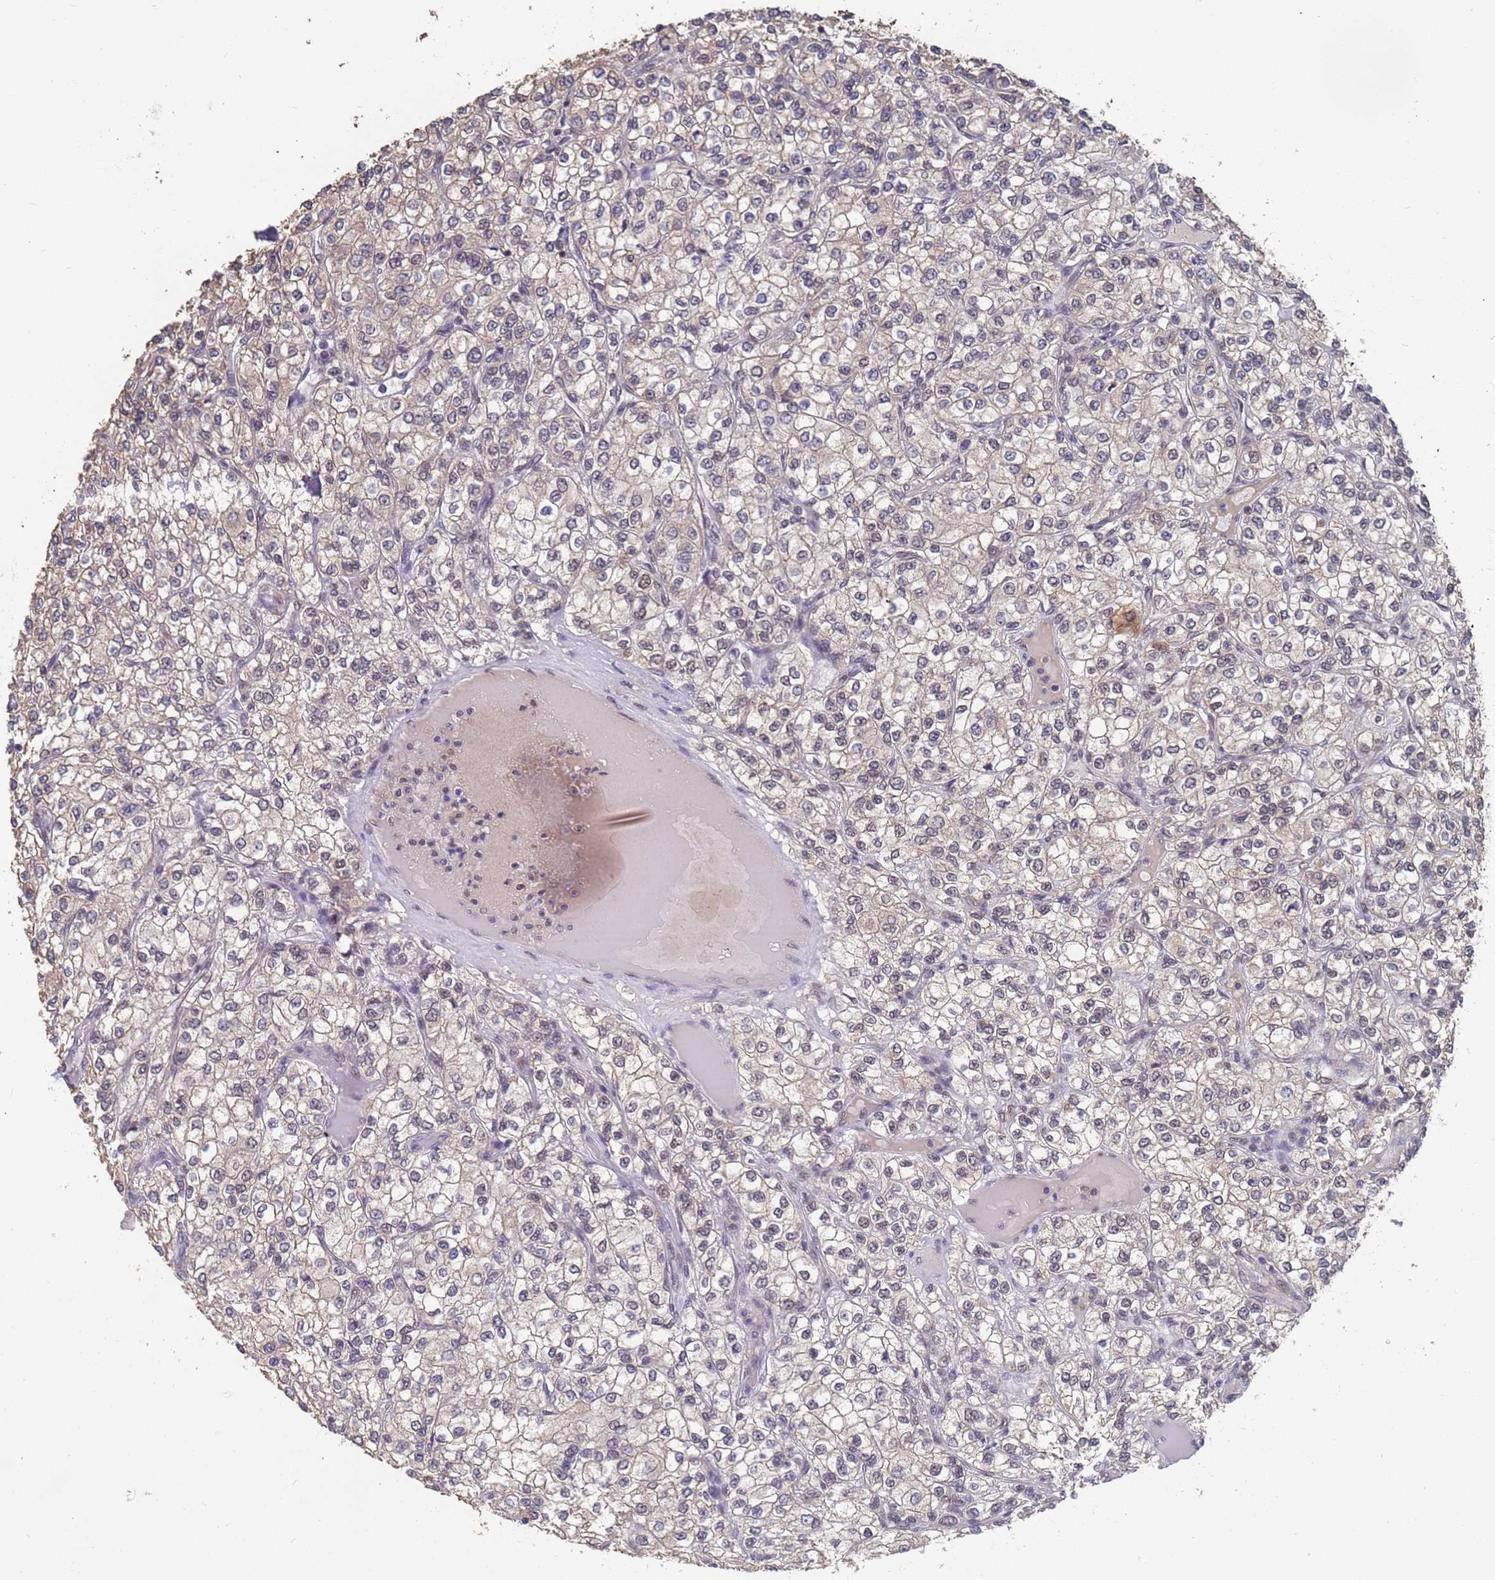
{"staining": {"intensity": "negative", "quantity": "none", "location": "none"}, "tissue": "renal cancer", "cell_type": "Tumor cells", "image_type": "cancer", "snomed": [{"axis": "morphology", "description": "Adenocarcinoma, NOS"}, {"axis": "topography", "description": "Kidney"}], "caption": "Immunohistochemical staining of human renal adenocarcinoma shows no significant positivity in tumor cells.", "gene": "DENND2B", "patient": {"sex": "male", "age": 80}}